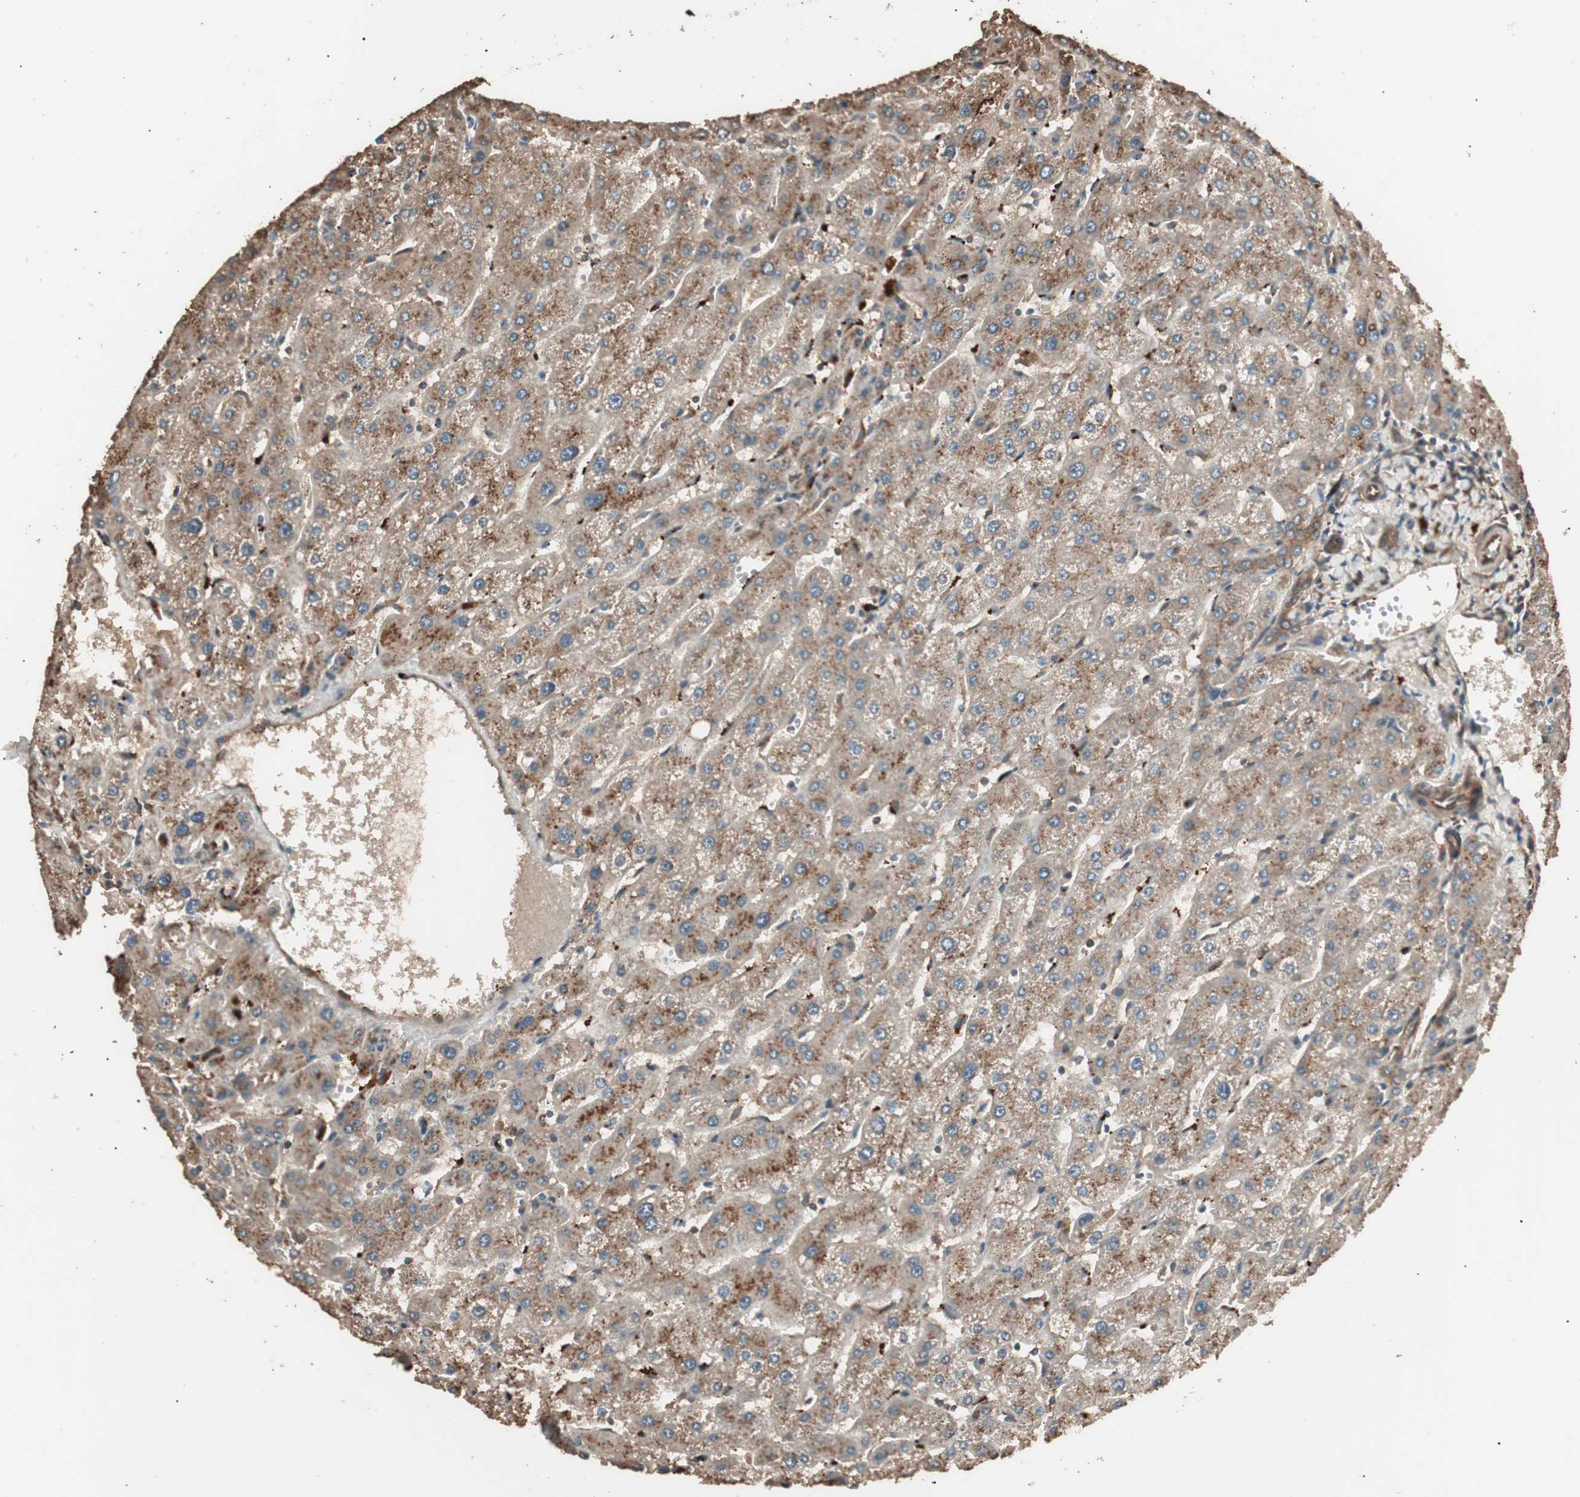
{"staining": {"intensity": "moderate", "quantity": ">75%", "location": "cytoplasmic/membranous"}, "tissue": "liver", "cell_type": "Cholangiocytes", "image_type": "normal", "snomed": [{"axis": "morphology", "description": "Normal tissue, NOS"}, {"axis": "topography", "description": "Liver"}], "caption": "Cholangiocytes demonstrate medium levels of moderate cytoplasmic/membranous positivity in approximately >75% of cells in unremarkable liver.", "gene": "CCN4", "patient": {"sex": "male", "age": 67}}